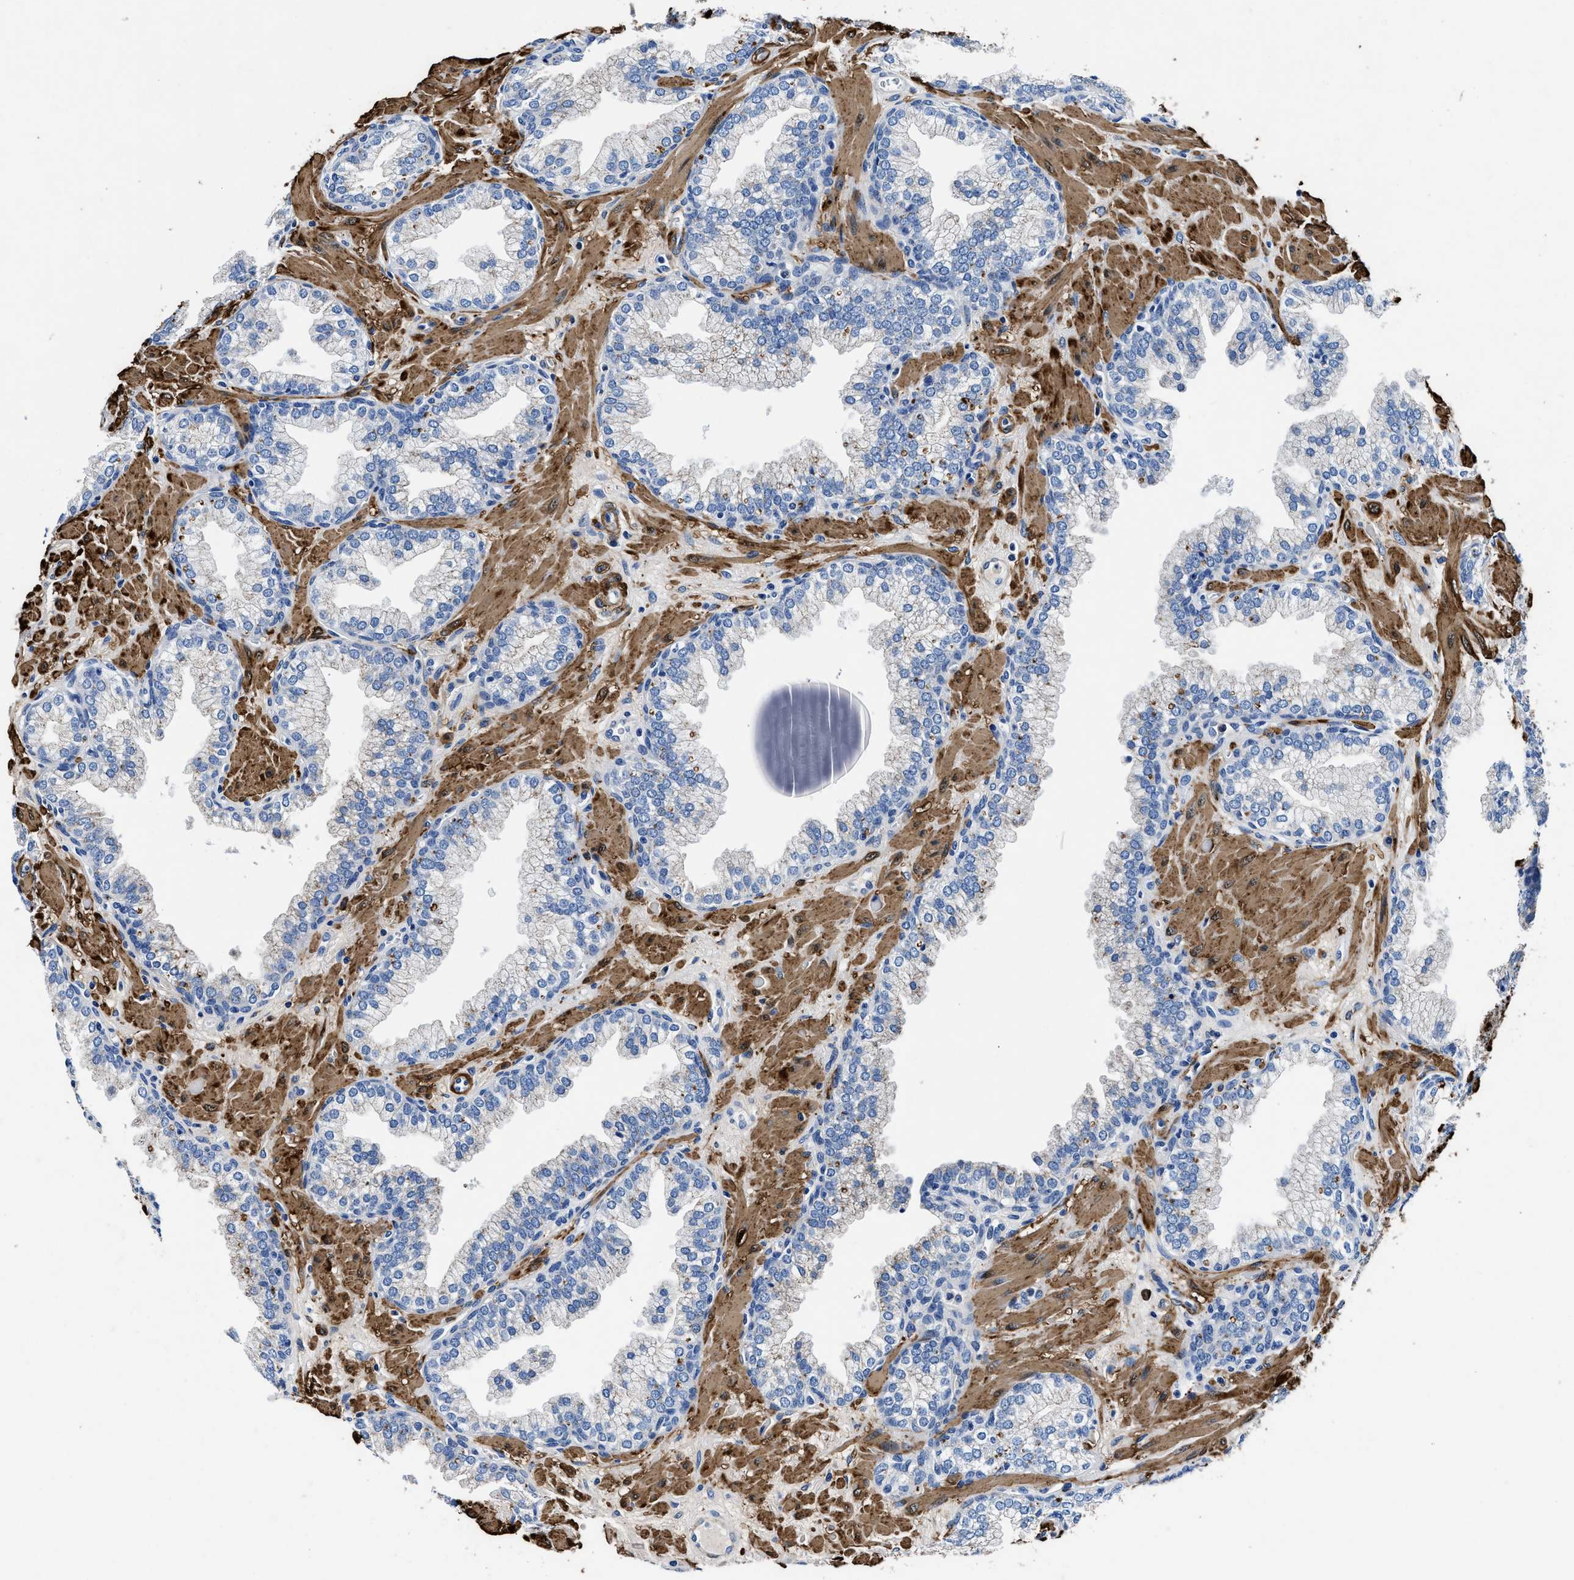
{"staining": {"intensity": "negative", "quantity": "none", "location": "none"}, "tissue": "prostate", "cell_type": "Glandular cells", "image_type": "normal", "snomed": [{"axis": "morphology", "description": "Normal tissue, NOS"}, {"axis": "morphology", "description": "Urothelial carcinoma, Low grade"}, {"axis": "topography", "description": "Urinary bladder"}, {"axis": "topography", "description": "Prostate"}], "caption": "This photomicrograph is of normal prostate stained with immunohistochemistry (IHC) to label a protein in brown with the nuclei are counter-stained blue. There is no positivity in glandular cells. The staining is performed using DAB (3,3'-diaminobenzidine) brown chromogen with nuclei counter-stained in using hematoxylin.", "gene": "TEX261", "patient": {"sex": "male", "age": 60}}